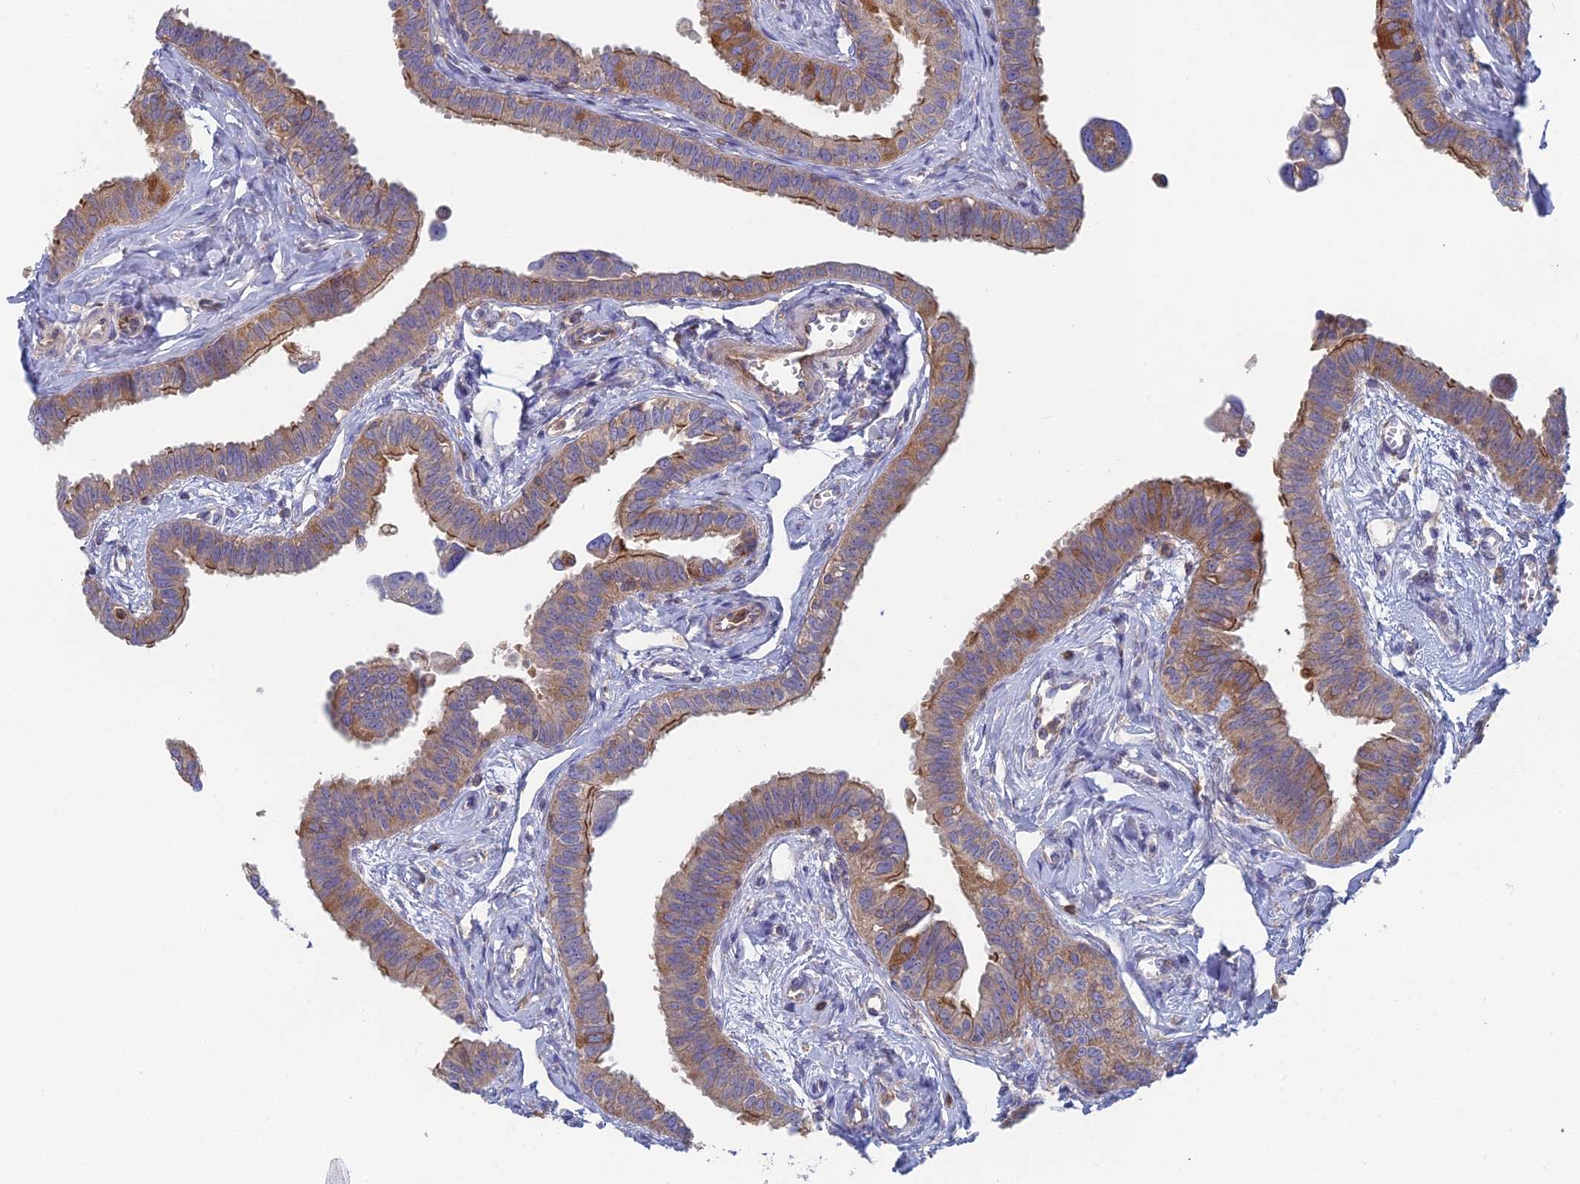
{"staining": {"intensity": "moderate", "quantity": ">75%", "location": "cytoplasmic/membranous"}, "tissue": "fallopian tube", "cell_type": "Glandular cells", "image_type": "normal", "snomed": [{"axis": "morphology", "description": "Normal tissue, NOS"}, {"axis": "morphology", "description": "Carcinoma, NOS"}, {"axis": "topography", "description": "Fallopian tube"}, {"axis": "topography", "description": "Ovary"}], "caption": "Fallopian tube stained with immunohistochemistry displays moderate cytoplasmic/membranous expression in approximately >75% of glandular cells.", "gene": "IFTAP", "patient": {"sex": "female", "age": 59}}